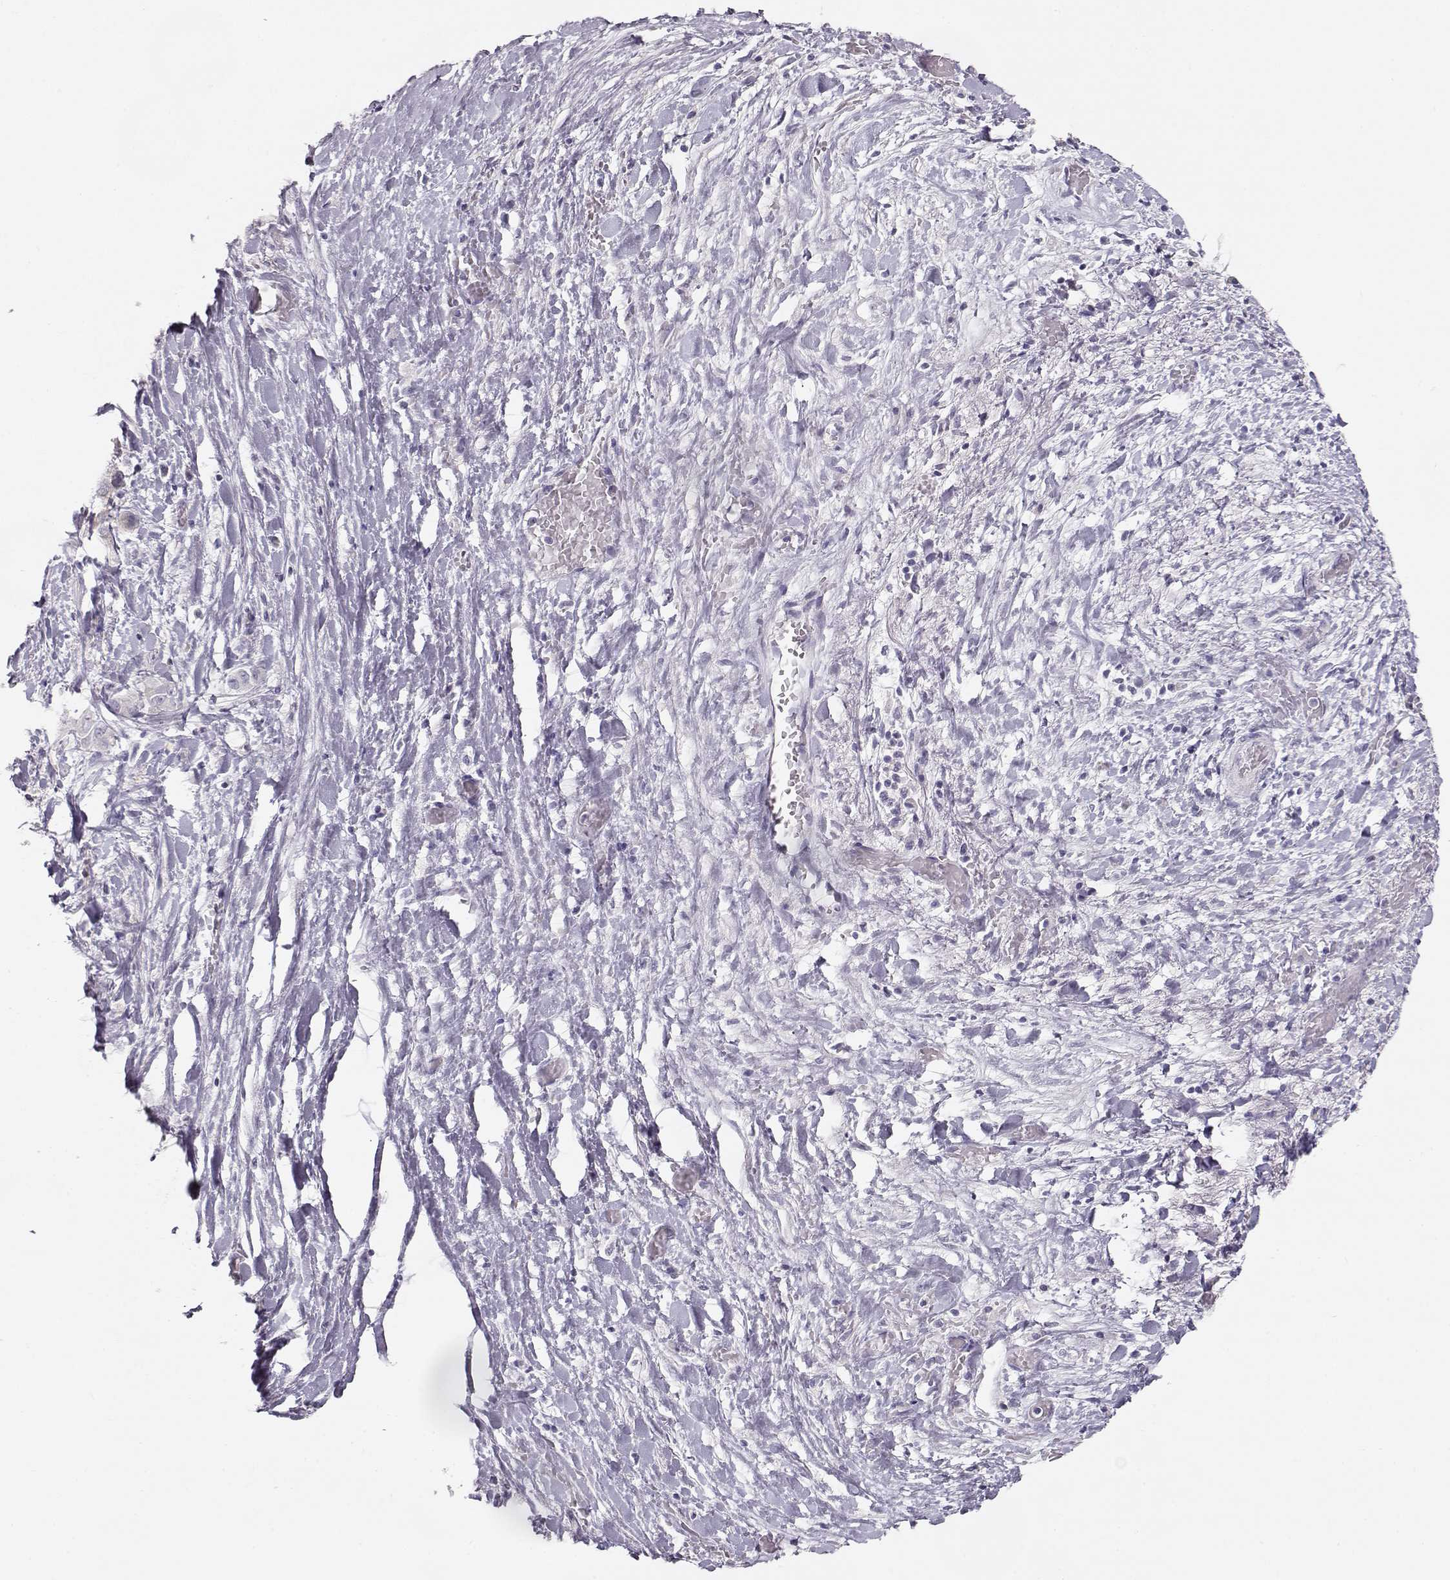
{"staining": {"intensity": "negative", "quantity": "none", "location": "none"}, "tissue": "liver cancer", "cell_type": "Tumor cells", "image_type": "cancer", "snomed": [{"axis": "morphology", "description": "Cholangiocarcinoma"}, {"axis": "topography", "description": "Liver"}], "caption": "DAB immunohistochemical staining of liver cancer shows no significant staining in tumor cells.", "gene": "GLIPR1L2", "patient": {"sex": "female", "age": 52}}